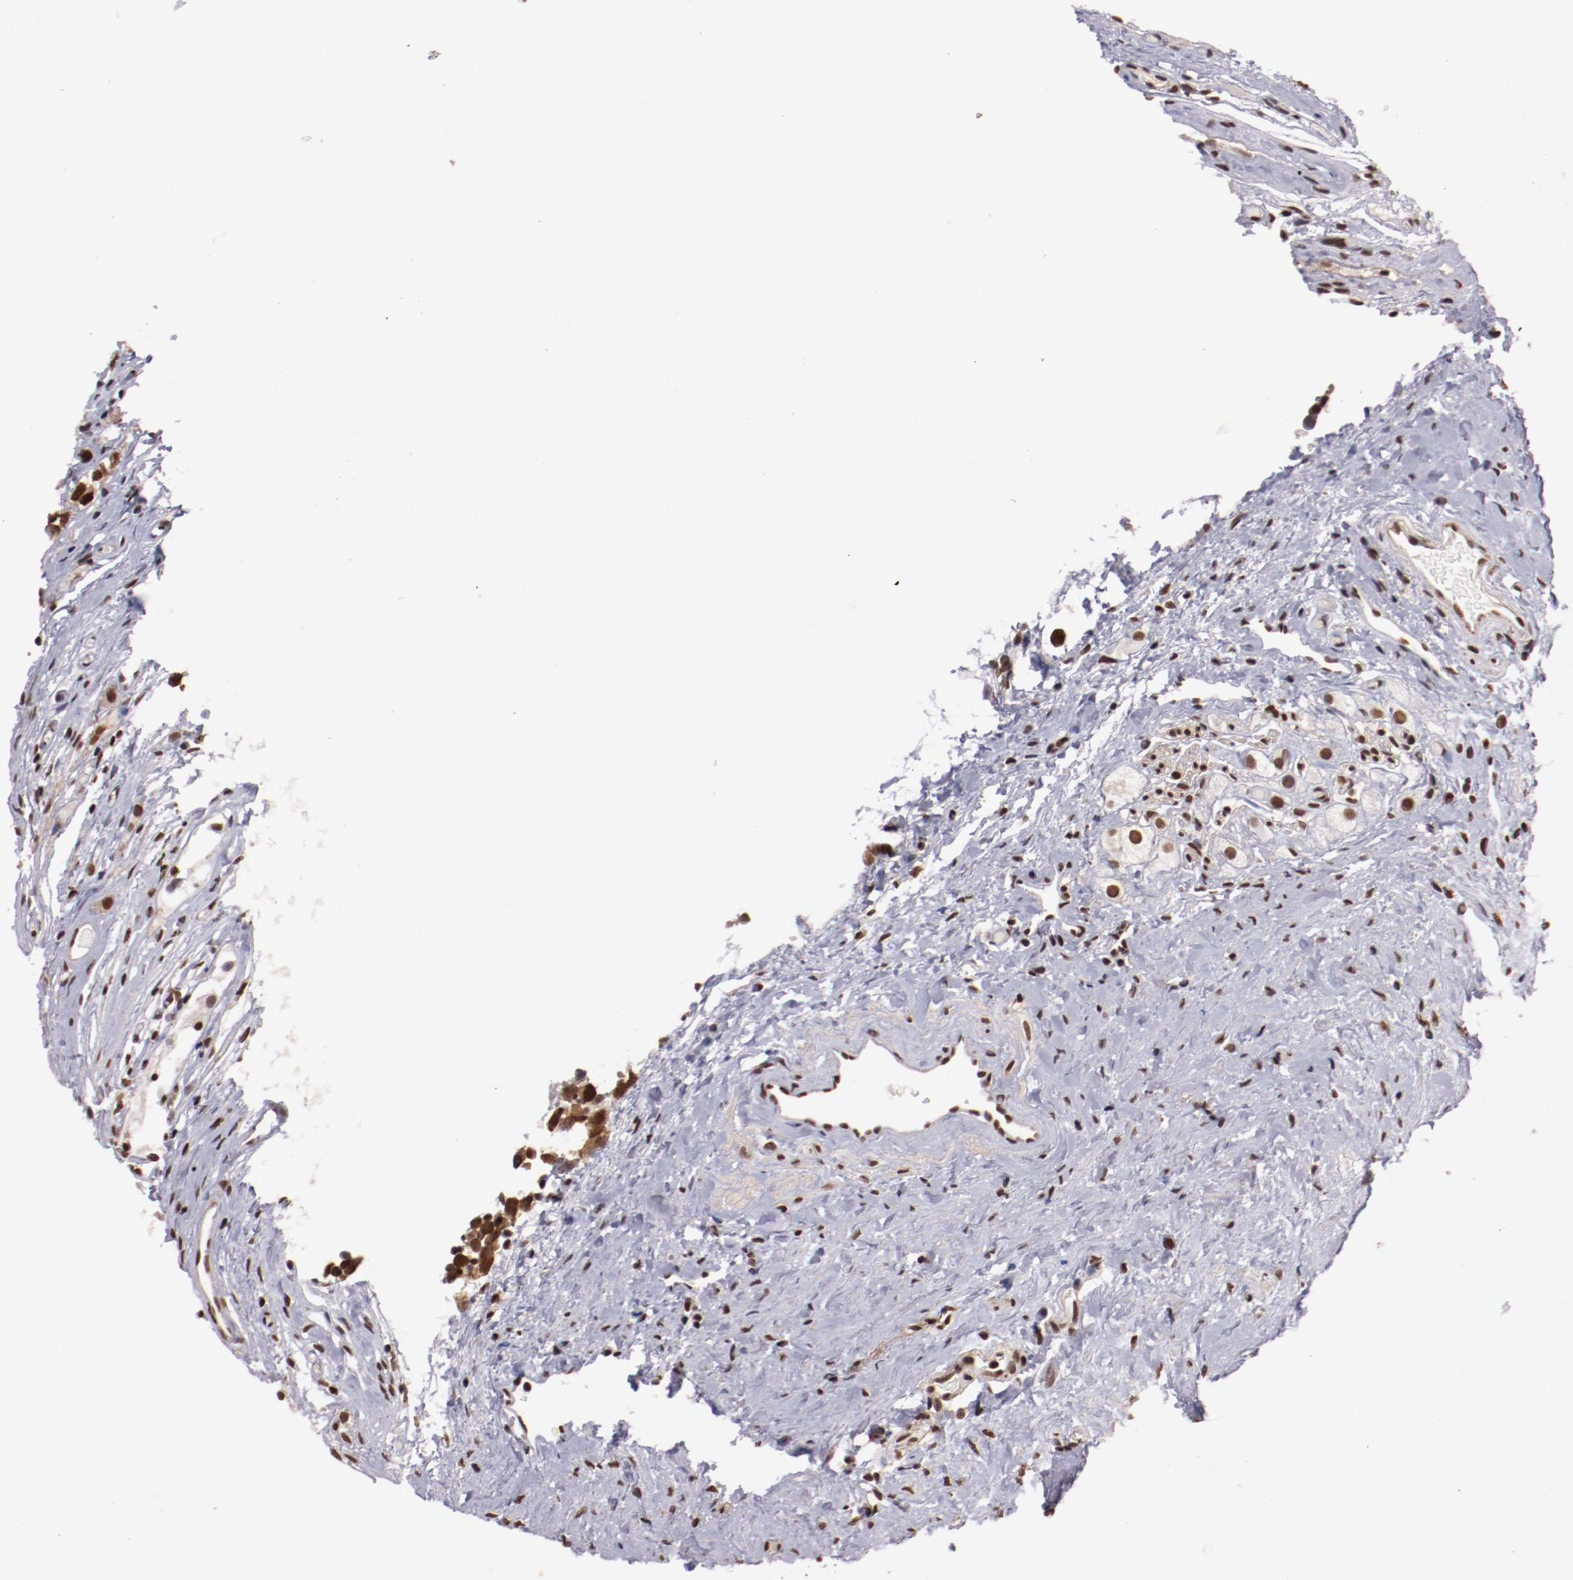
{"staining": {"intensity": "moderate", "quantity": "25%-75%", "location": "nuclear"}, "tissue": "testis cancer", "cell_type": "Tumor cells", "image_type": "cancer", "snomed": [{"axis": "morphology", "description": "Seminoma, NOS"}, {"axis": "topography", "description": "Testis"}], "caption": "Immunohistochemical staining of human seminoma (testis) demonstrates moderate nuclear protein positivity in approximately 25%-75% of tumor cells.", "gene": "STAG2", "patient": {"sex": "male", "age": 35}}